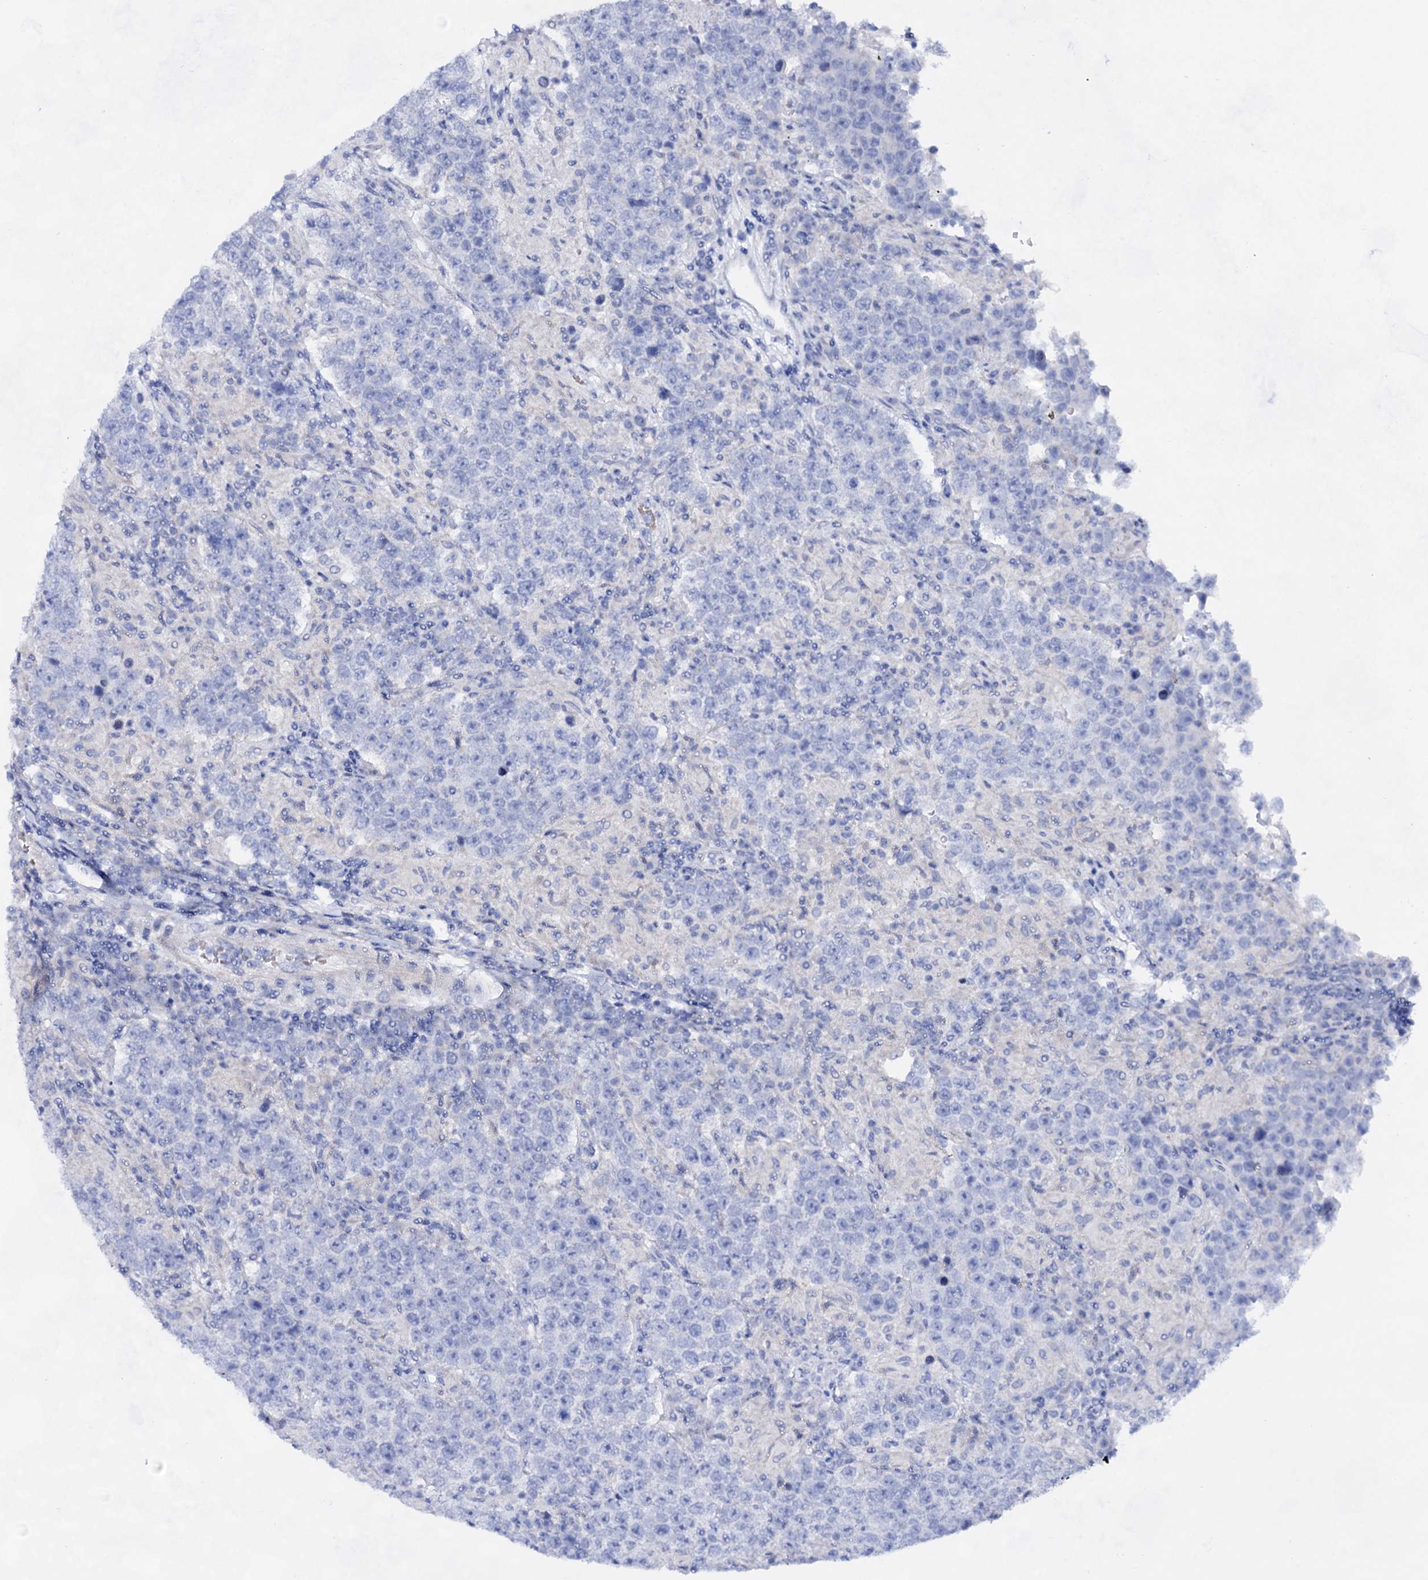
{"staining": {"intensity": "negative", "quantity": "none", "location": "none"}, "tissue": "testis cancer", "cell_type": "Tumor cells", "image_type": "cancer", "snomed": [{"axis": "morphology", "description": "Normal tissue, NOS"}, {"axis": "morphology", "description": "Urothelial carcinoma, High grade"}, {"axis": "morphology", "description": "Seminoma, NOS"}, {"axis": "morphology", "description": "Carcinoma, Embryonal, NOS"}, {"axis": "topography", "description": "Urinary bladder"}, {"axis": "topography", "description": "Testis"}], "caption": "Human testis embryonal carcinoma stained for a protein using IHC displays no positivity in tumor cells.", "gene": "PLIN1", "patient": {"sex": "male", "age": 41}}